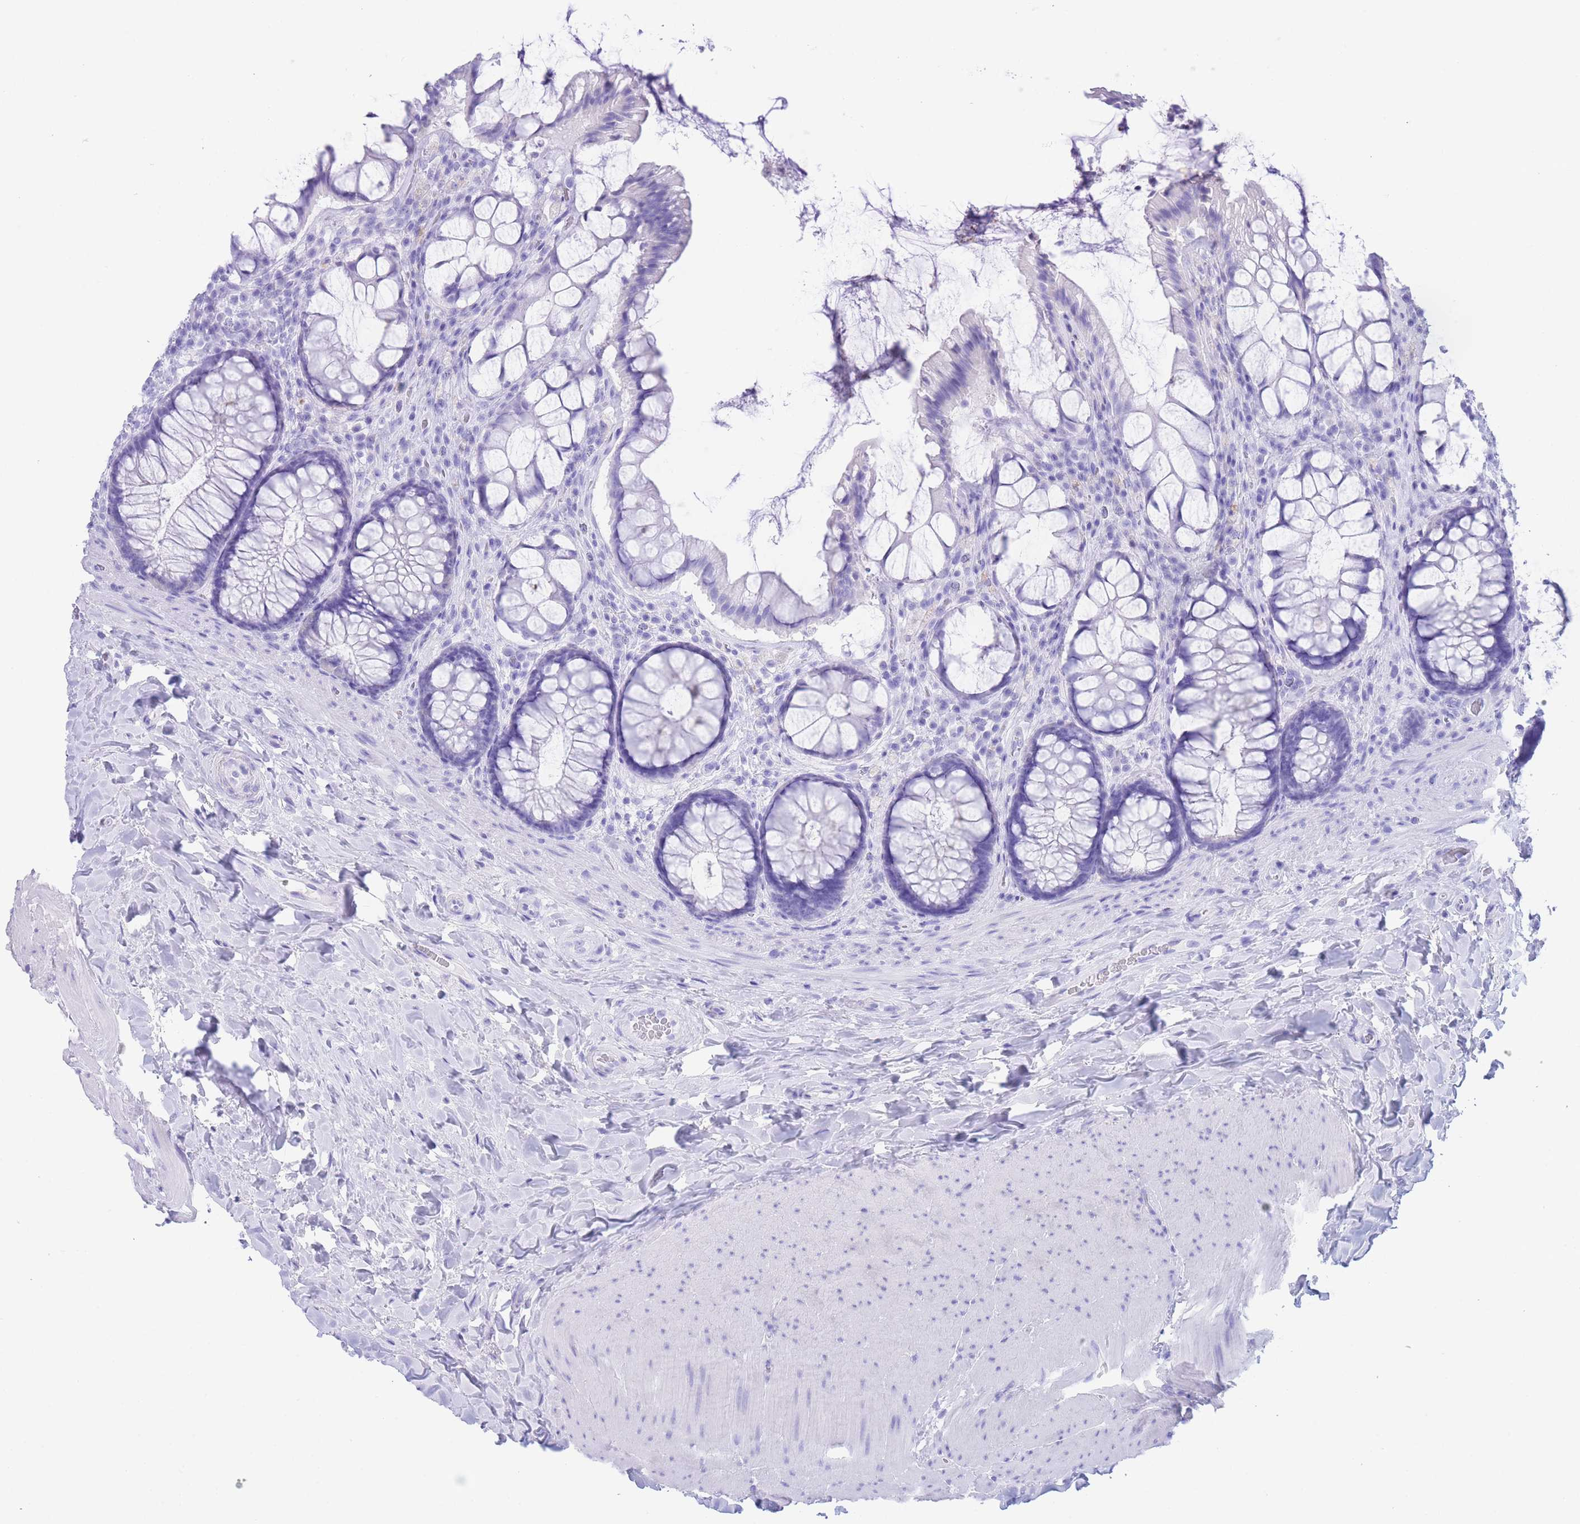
{"staining": {"intensity": "negative", "quantity": "none", "location": "none"}, "tissue": "rectum", "cell_type": "Glandular cells", "image_type": "normal", "snomed": [{"axis": "morphology", "description": "Normal tissue, NOS"}, {"axis": "topography", "description": "Rectum"}], "caption": "Glandular cells show no significant protein expression in normal rectum.", "gene": "SLCO1B1", "patient": {"sex": "female", "age": 58}}